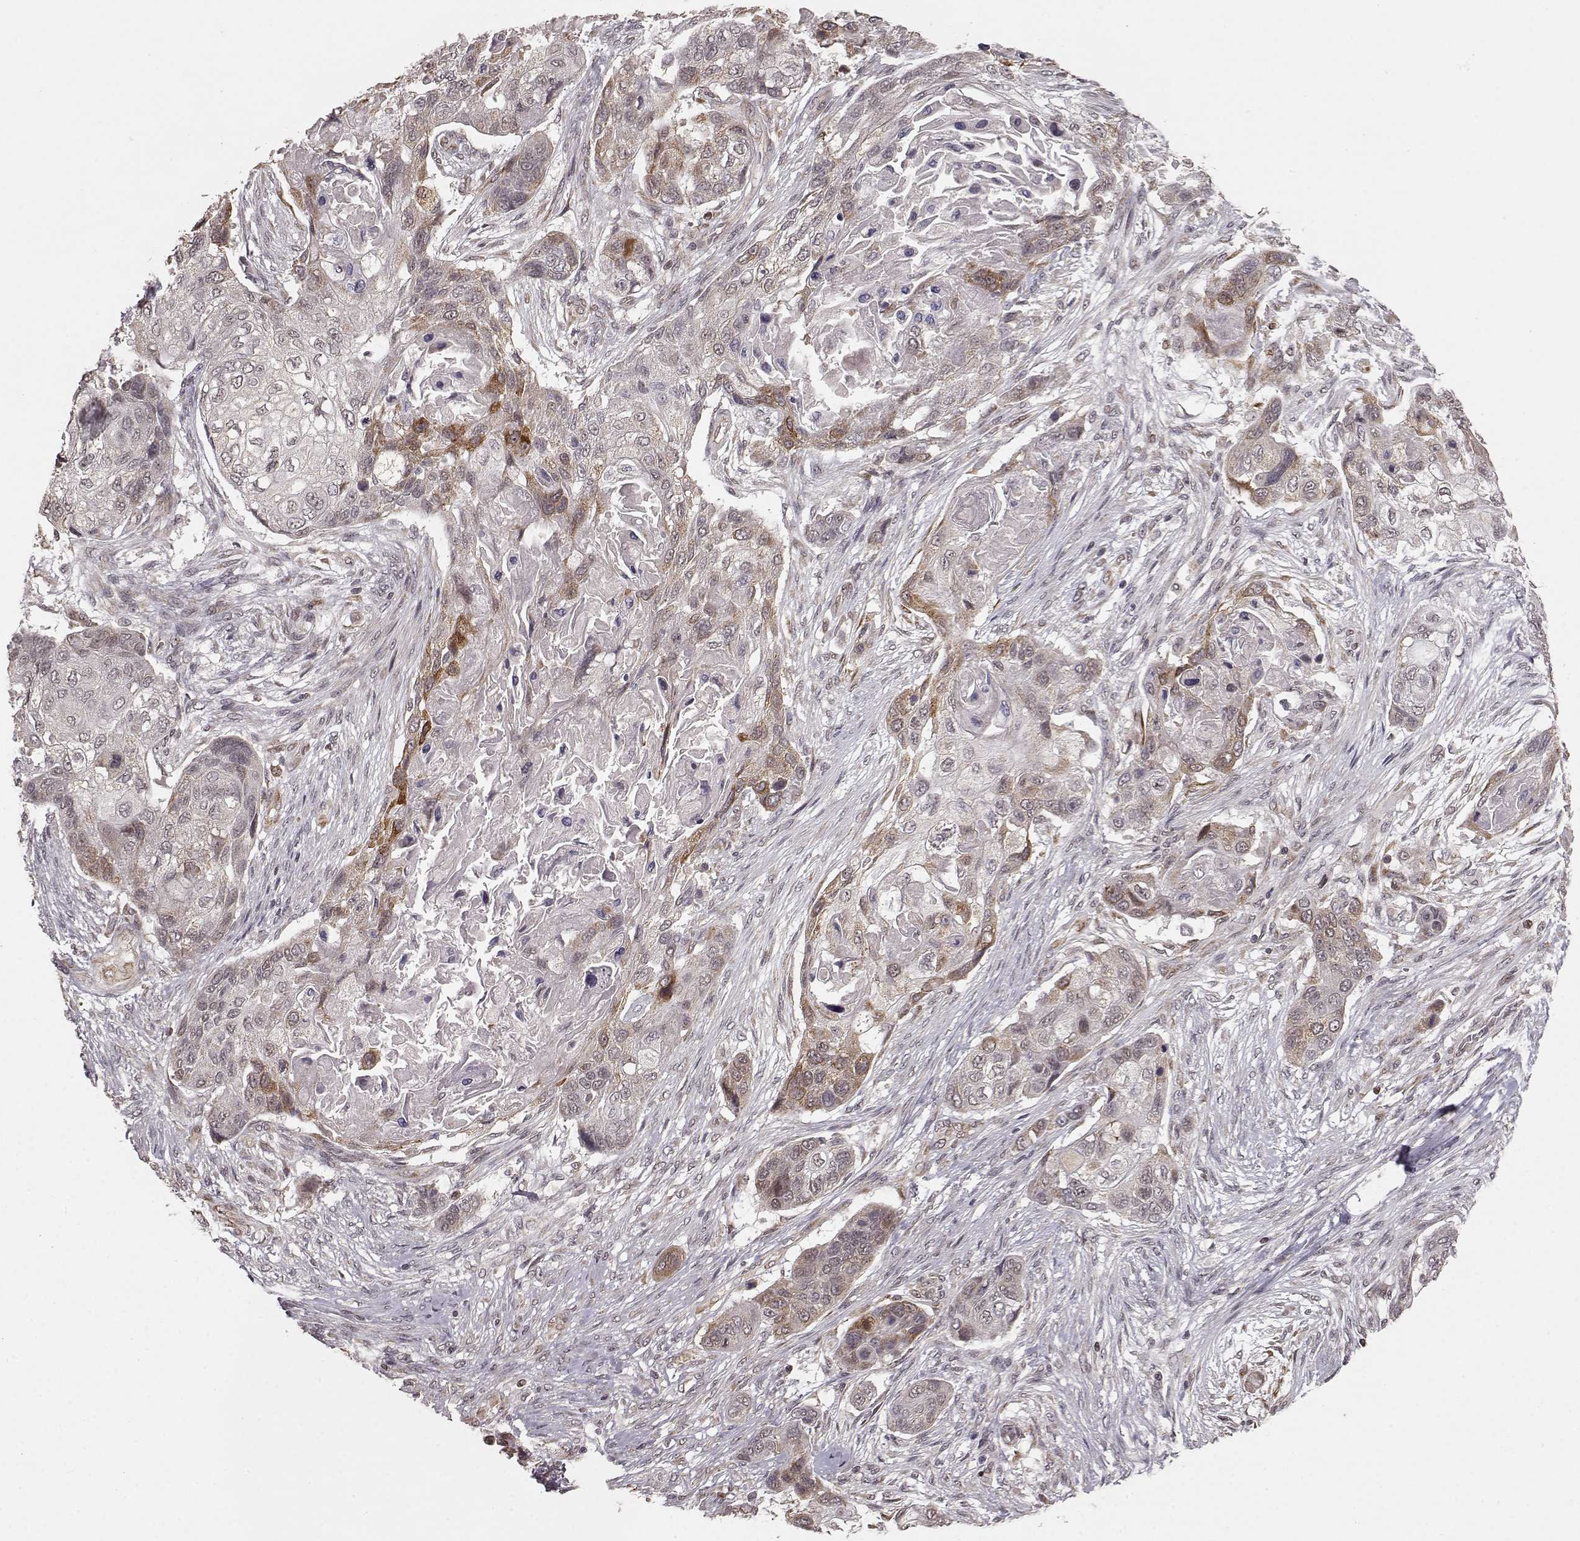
{"staining": {"intensity": "negative", "quantity": "none", "location": "none"}, "tissue": "lung cancer", "cell_type": "Tumor cells", "image_type": "cancer", "snomed": [{"axis": "morphology", "description": "Squamous cell carcinoma, NOS"}, {"axis": "topography", "description": "Lung"}], "caption": "Lung cancer stained for a protein using IHC reveals no positivity tumor cells.", "gene": "ELOVL5", "patient": {"sex": "male", "age": 69}}